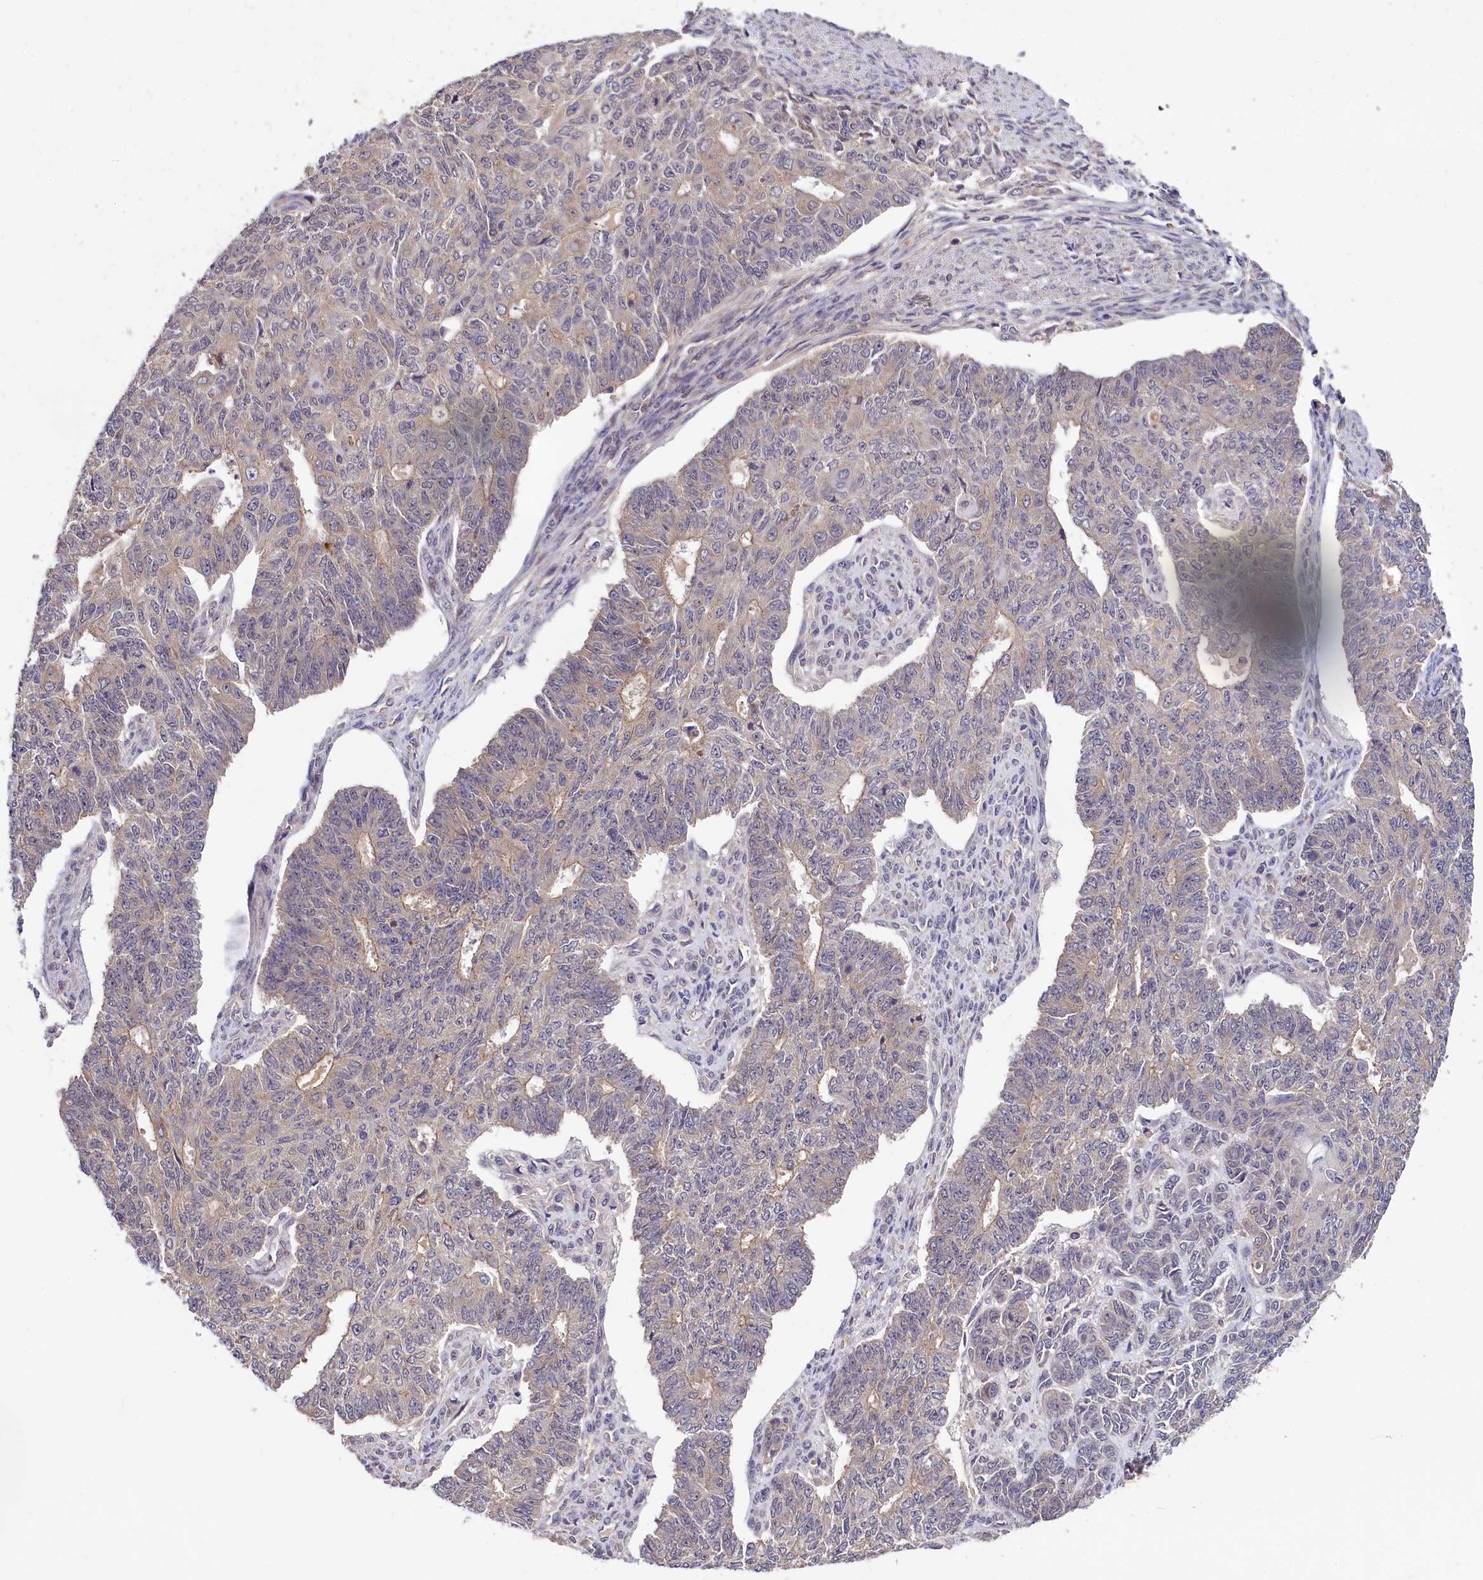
{"staining": {"intensity": "weak", "quantity": "<25%", "location": "cytoplasmic/membranous"}, "tissue": "endometrial cancer", "cell_type": "Tumor cells", "image_type": "cancer", "snomed": [{"axis": "morphology", "description": "Adenocarcinoma, NOS"}, {"axis": "topography", "description": "Endometrium"}], "caption": "Immunohistochemistry of endometrial cancer demonstrates no positivity in tumor cells. (Stains: DAB (3,3'-diaminobenzidine) immunohistochemistry with hematoxylin counter stain, Microscopy: brightfield microscopy at high magnification).", "gene": "TMEM39A", "patient": {"sex": "female", "age": 32}}